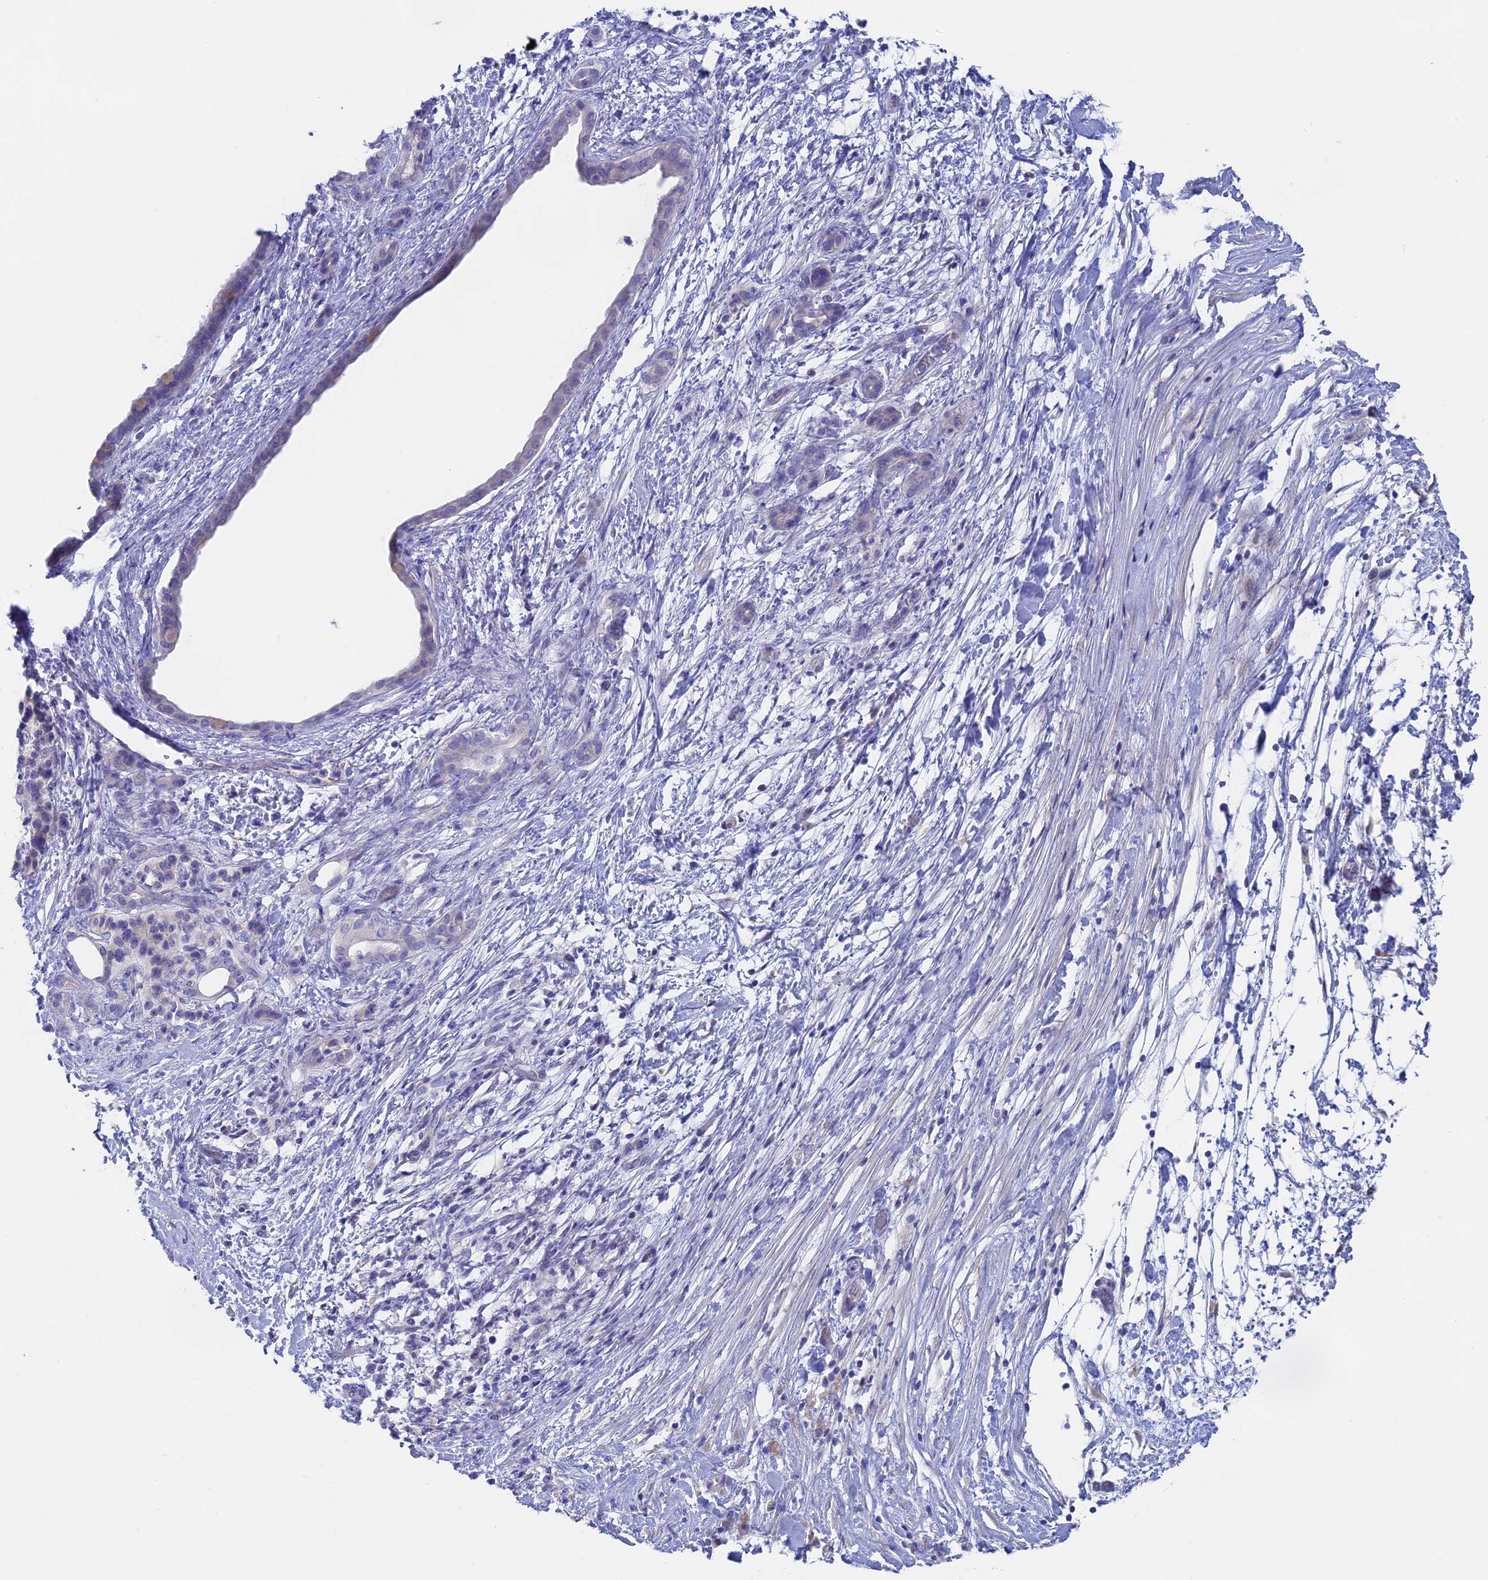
{"staining": {"intensity": "negative", "quantity": "none", "location": "none"}, "tissue": "pancreatic cancer", "cell_type": "Tumor cells", "image_type": "cancer", "snomed": [{"axis": "morphology", "description": "Adenocarcinoma, NOS"}, {"axis": "topography", "description": "Pancreas"}], "caption": "The immunohistochemistry histopathology image has no significant staining in tumor cells of pancreatic cancer tissue.", "gene": "GLB1L", "patient": {"sex": "female", "age": 55}}